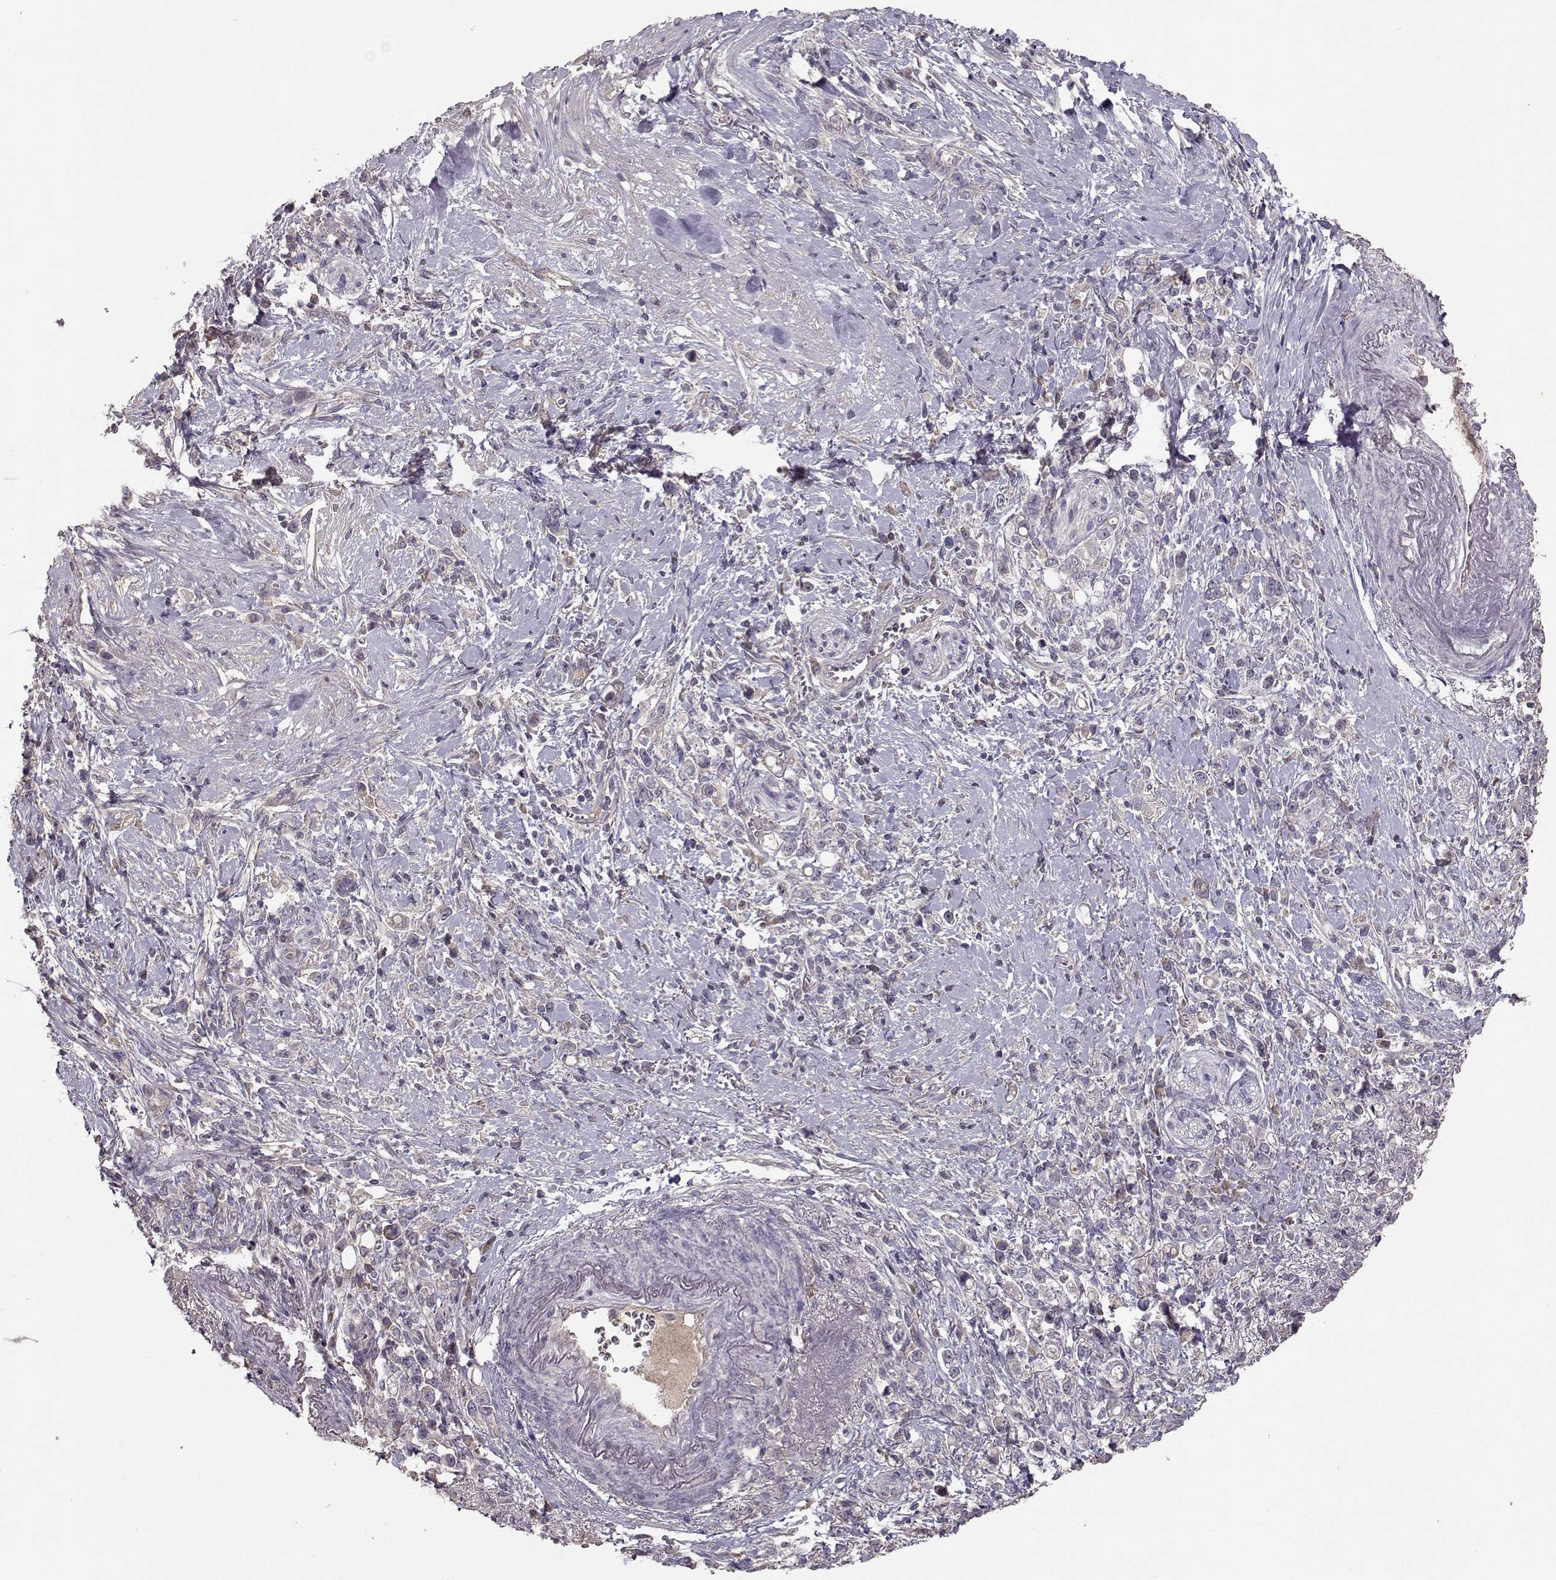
{"staining": {"intensity": "weak", "quantity": "<25%", "location": "cytoplasmic/membranous"}, "tissue": "stomach cancer", "cell_type": "Tumor cells", "image_type": "cancer", "snomed": [{"axis": "morphology", "description": "Adenocarcinoma, NOS"}, {"axis": "topography", "description": "Stomach"}], "caption": "This is a micrograph of IHC staining of stomach cancer (adenocarcinoma), which shows no expression in tumor cells.", "gene": "PMCH", "patient": {"sex": "male", "age": 63}}